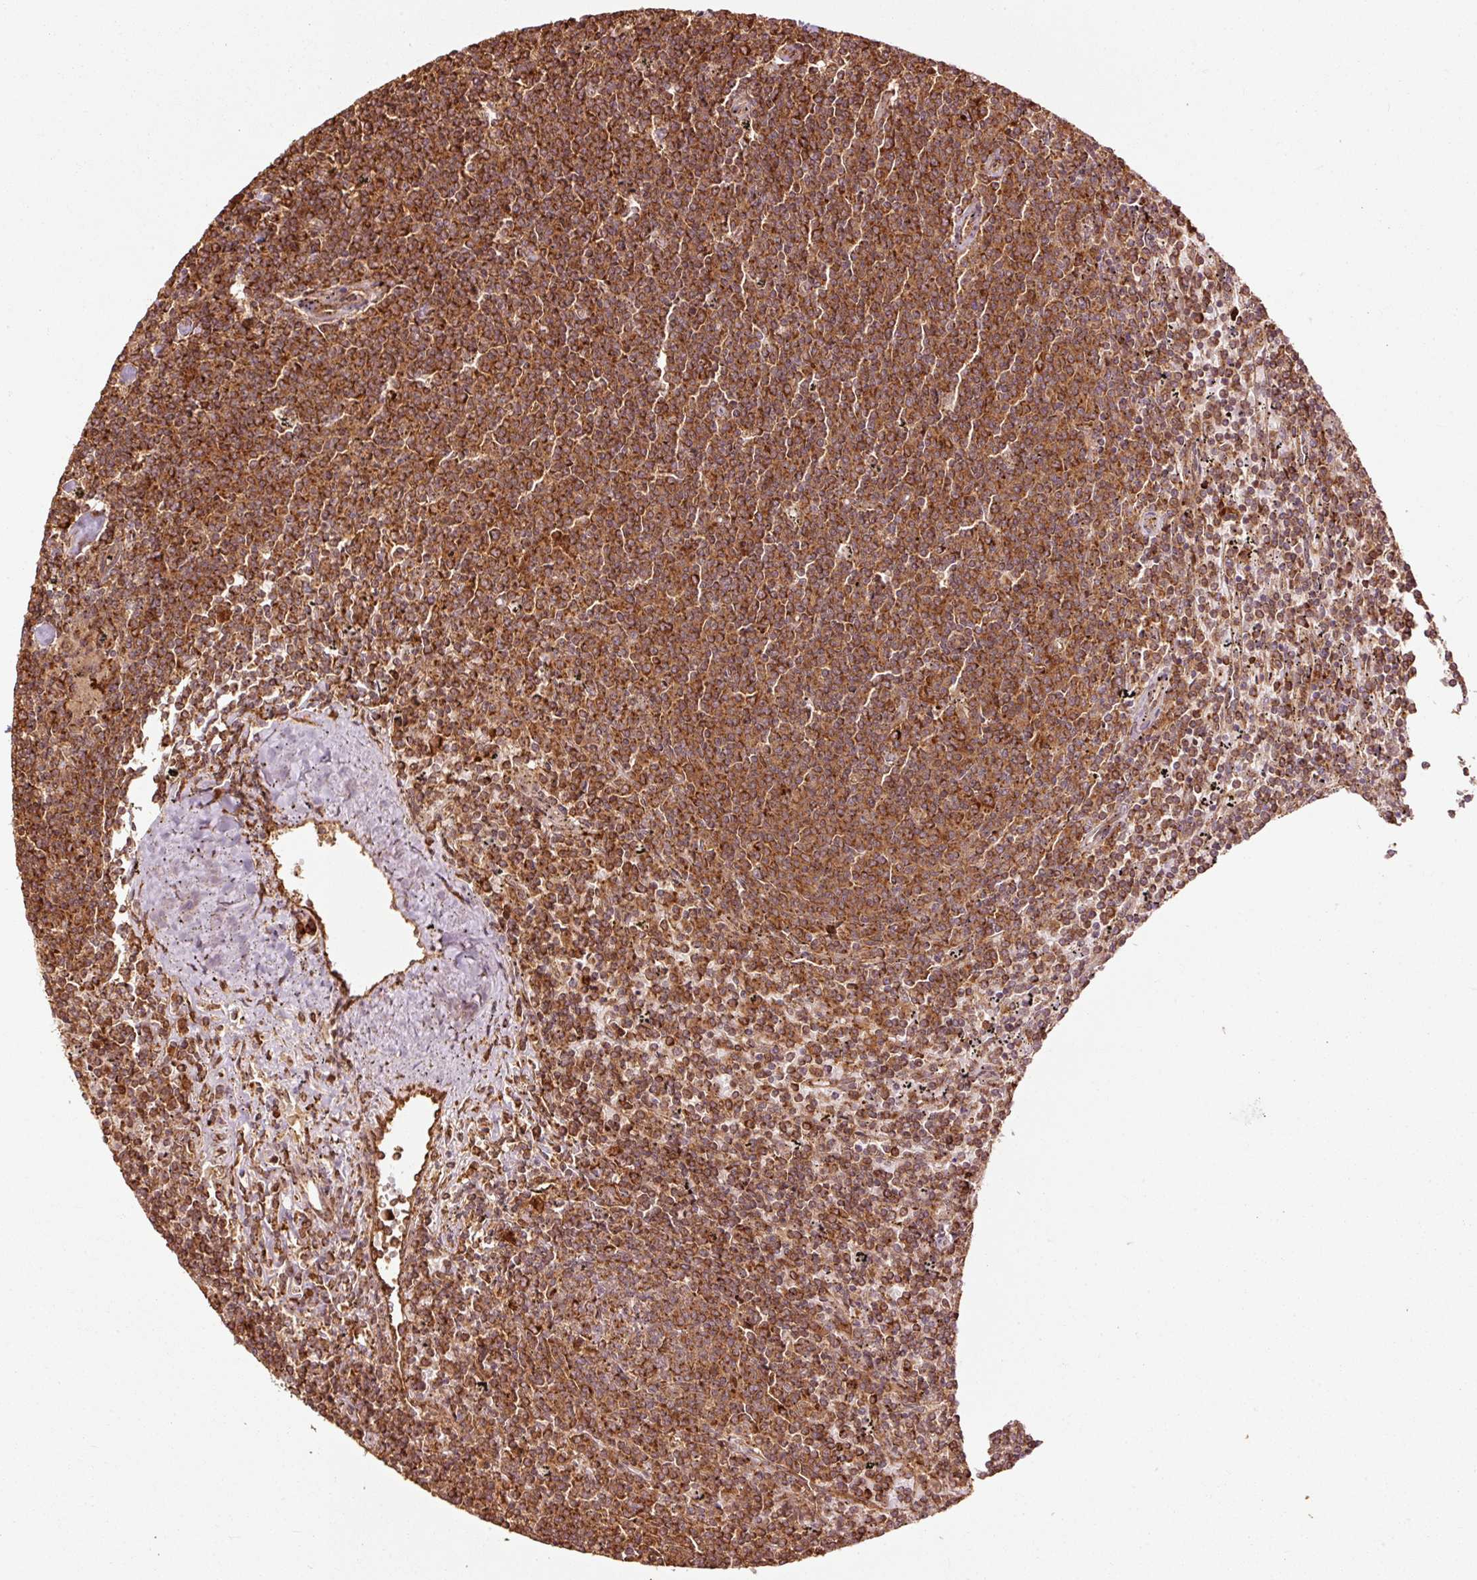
{"staining": {"intensity": "strong", "quantity": ">75%", "location": "cytoplasmic/membranous"}, "tissue": "lymphoma", "cell_type": "Tumor cells", "image_type": "cancer", "snomed": [{"axis": "morphology", "description": "Malignant lymphoma, non-Hodgkin's type, Low grade"}, {"axis": "topography", "description": "Spleen"}], "caption": "Human lymphoma stained with a protein marker shows strong staining in tumor cells.", "gene": "MRPL16", "patient": {"sex": "female", "age": 50}}